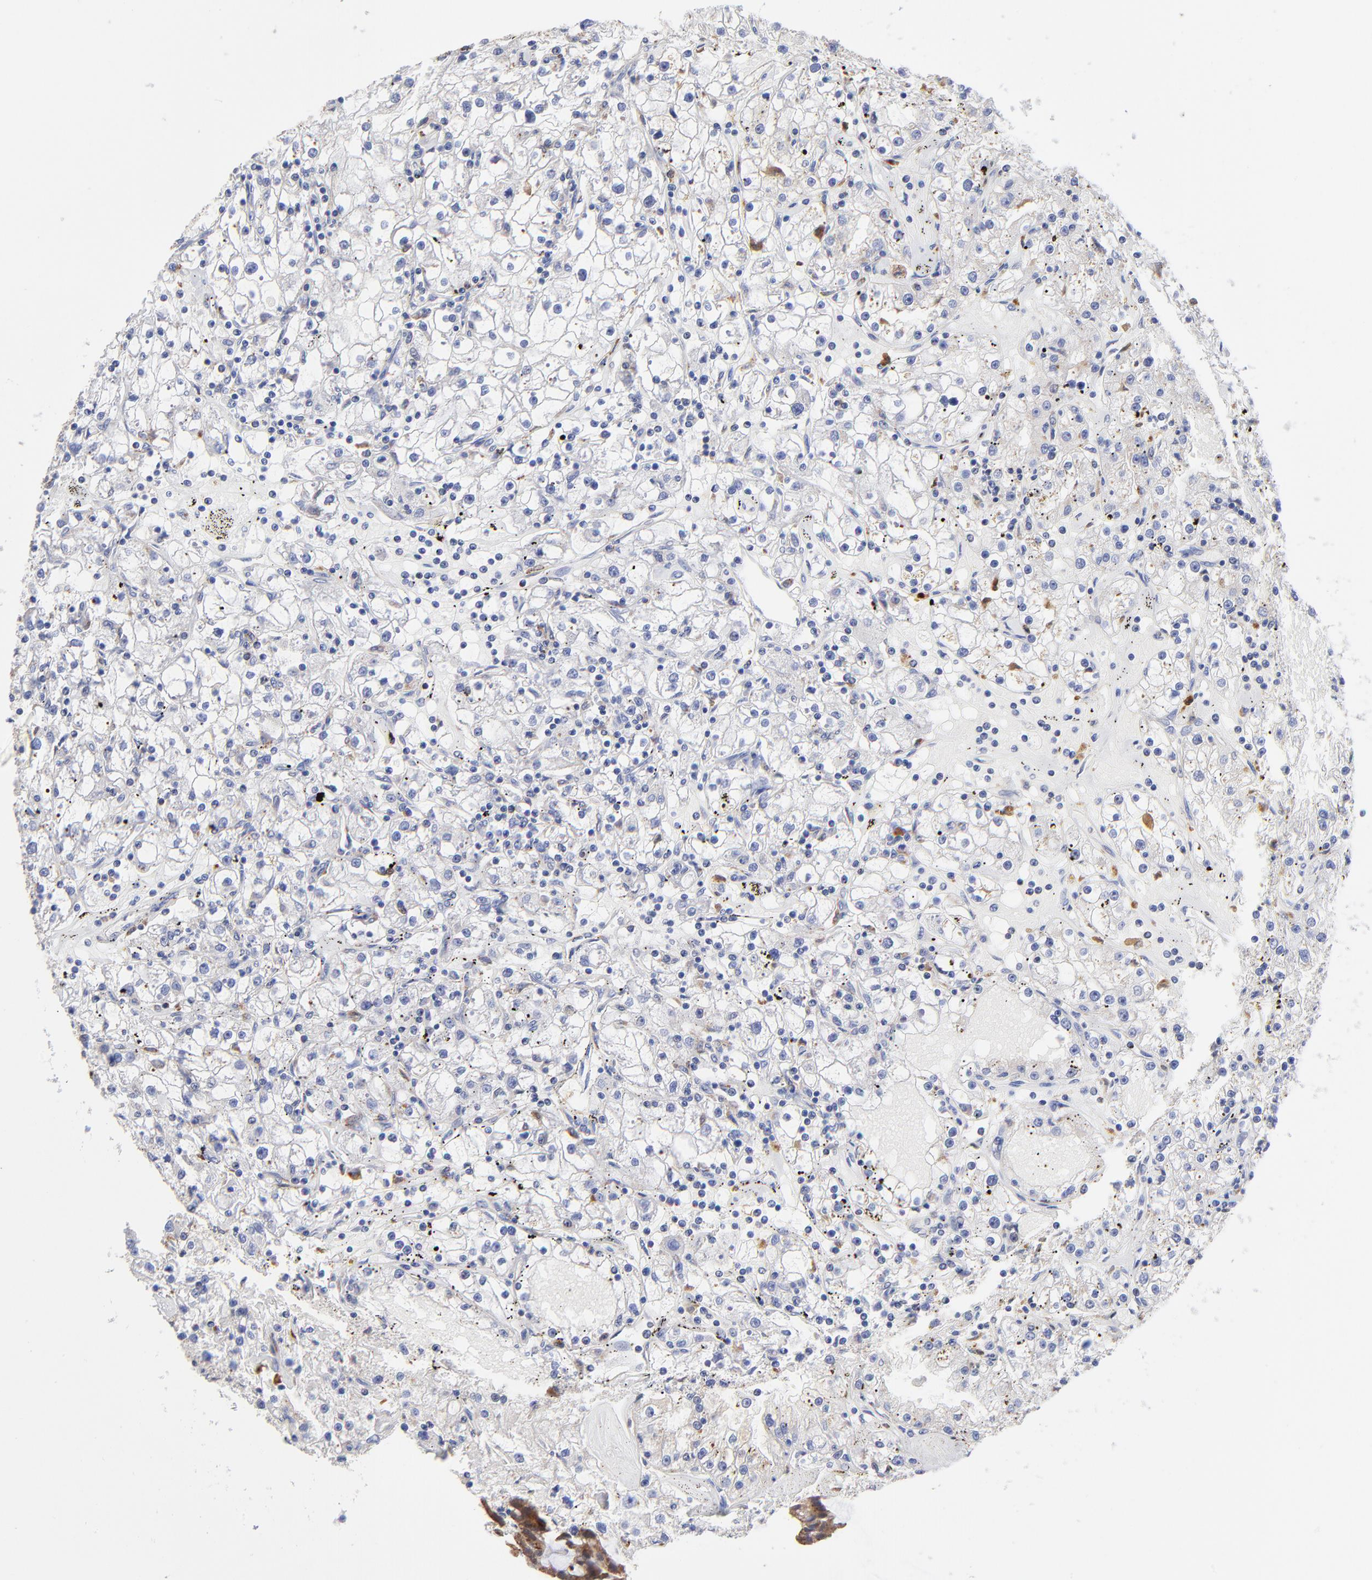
{"staining": {"intensity": "negative", "quantity": "none", "location": "none"}, "tissue": "renal cancer", "cell_type": "Tumor cells", "image_type": "cancer", "snomed": [{"axis": "morphology", "description": "Adenocarcinoma, NOS"}, {"axis": "topography", "description": "Kidney"}], "caption": "The photomicrograph reveals no staining of tumor cells in adenocarcinoma (renal).", "gene": "PDE4B", "patient": {"sex": "male", "age": 56}}